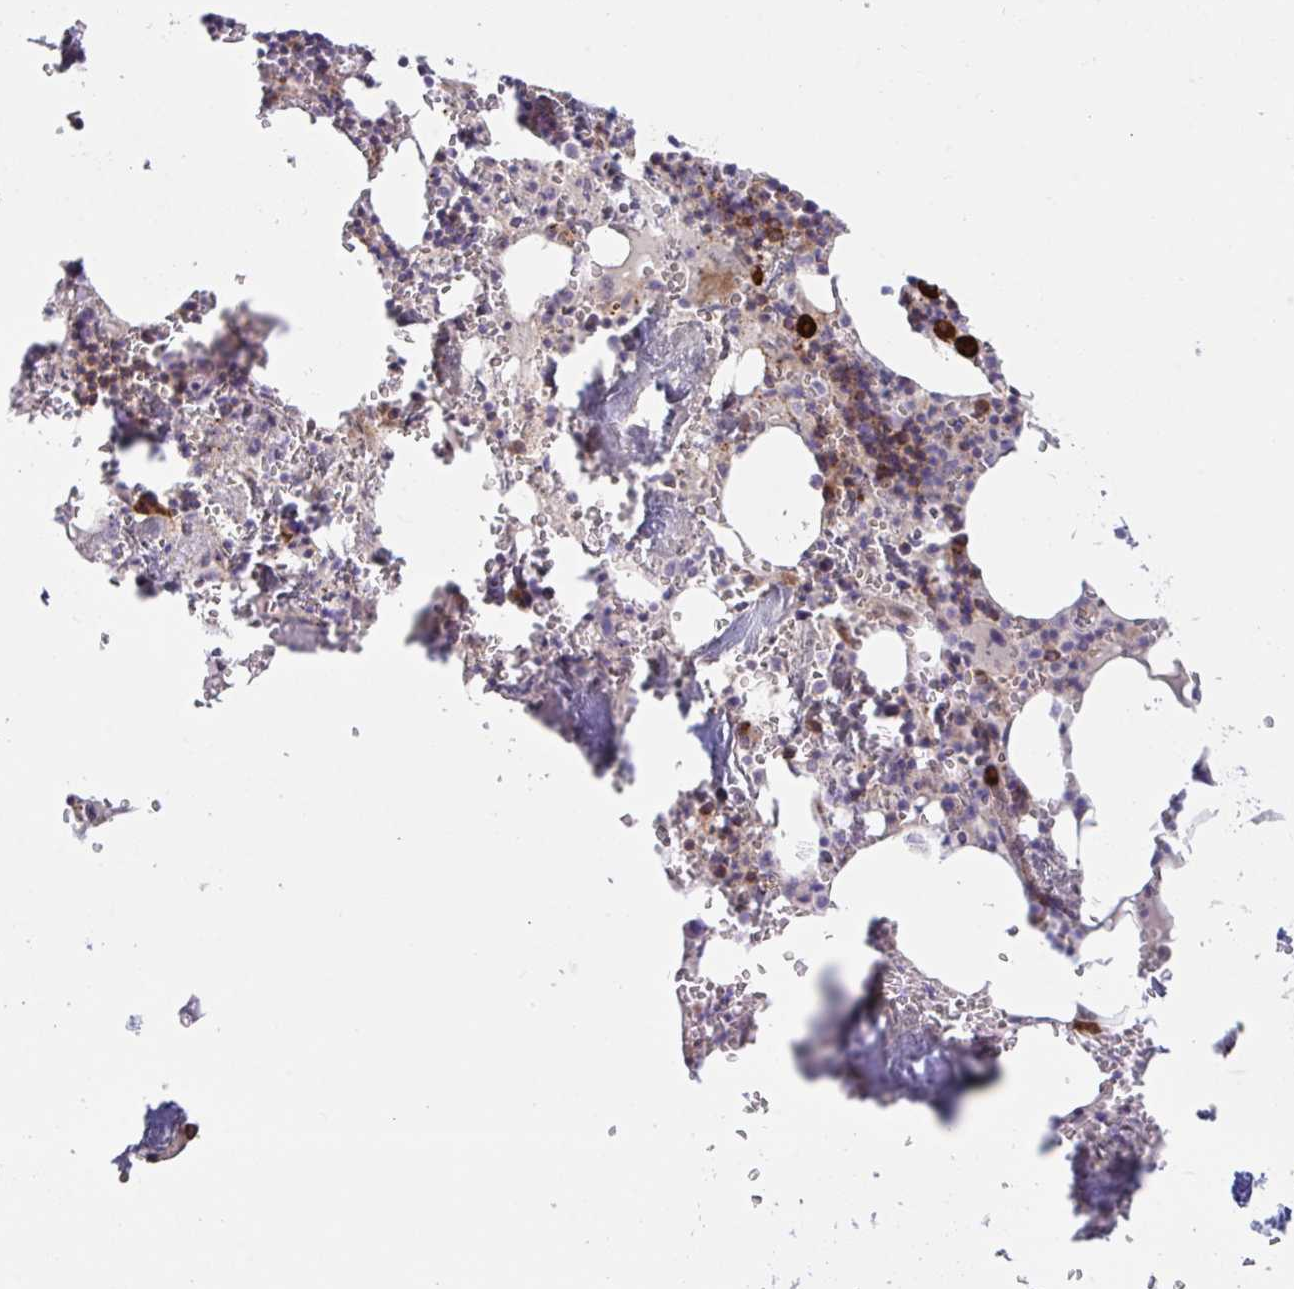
{"staining": {"intensity": "strong", "quantity": "25%-75%", "location": "cytoplasmic/membranous"}, "tissue": "bone marrow", "cell_type": "Hematopoietic cells", "image_type": "normal", "snomed": [{"axis": "morphology", "description": "Normal tissue, NOS"}, {"axis": "topography", "description": "Bone marrow"}], "caption": "Bone marrow stained for a protein (brown) demonstrates strong cytoplasmic/membranous positive positivity in about 25%-75% of hematopoietic cells.", "gene": "YARS2", "patient": {"sex": "male", "age": 54}}